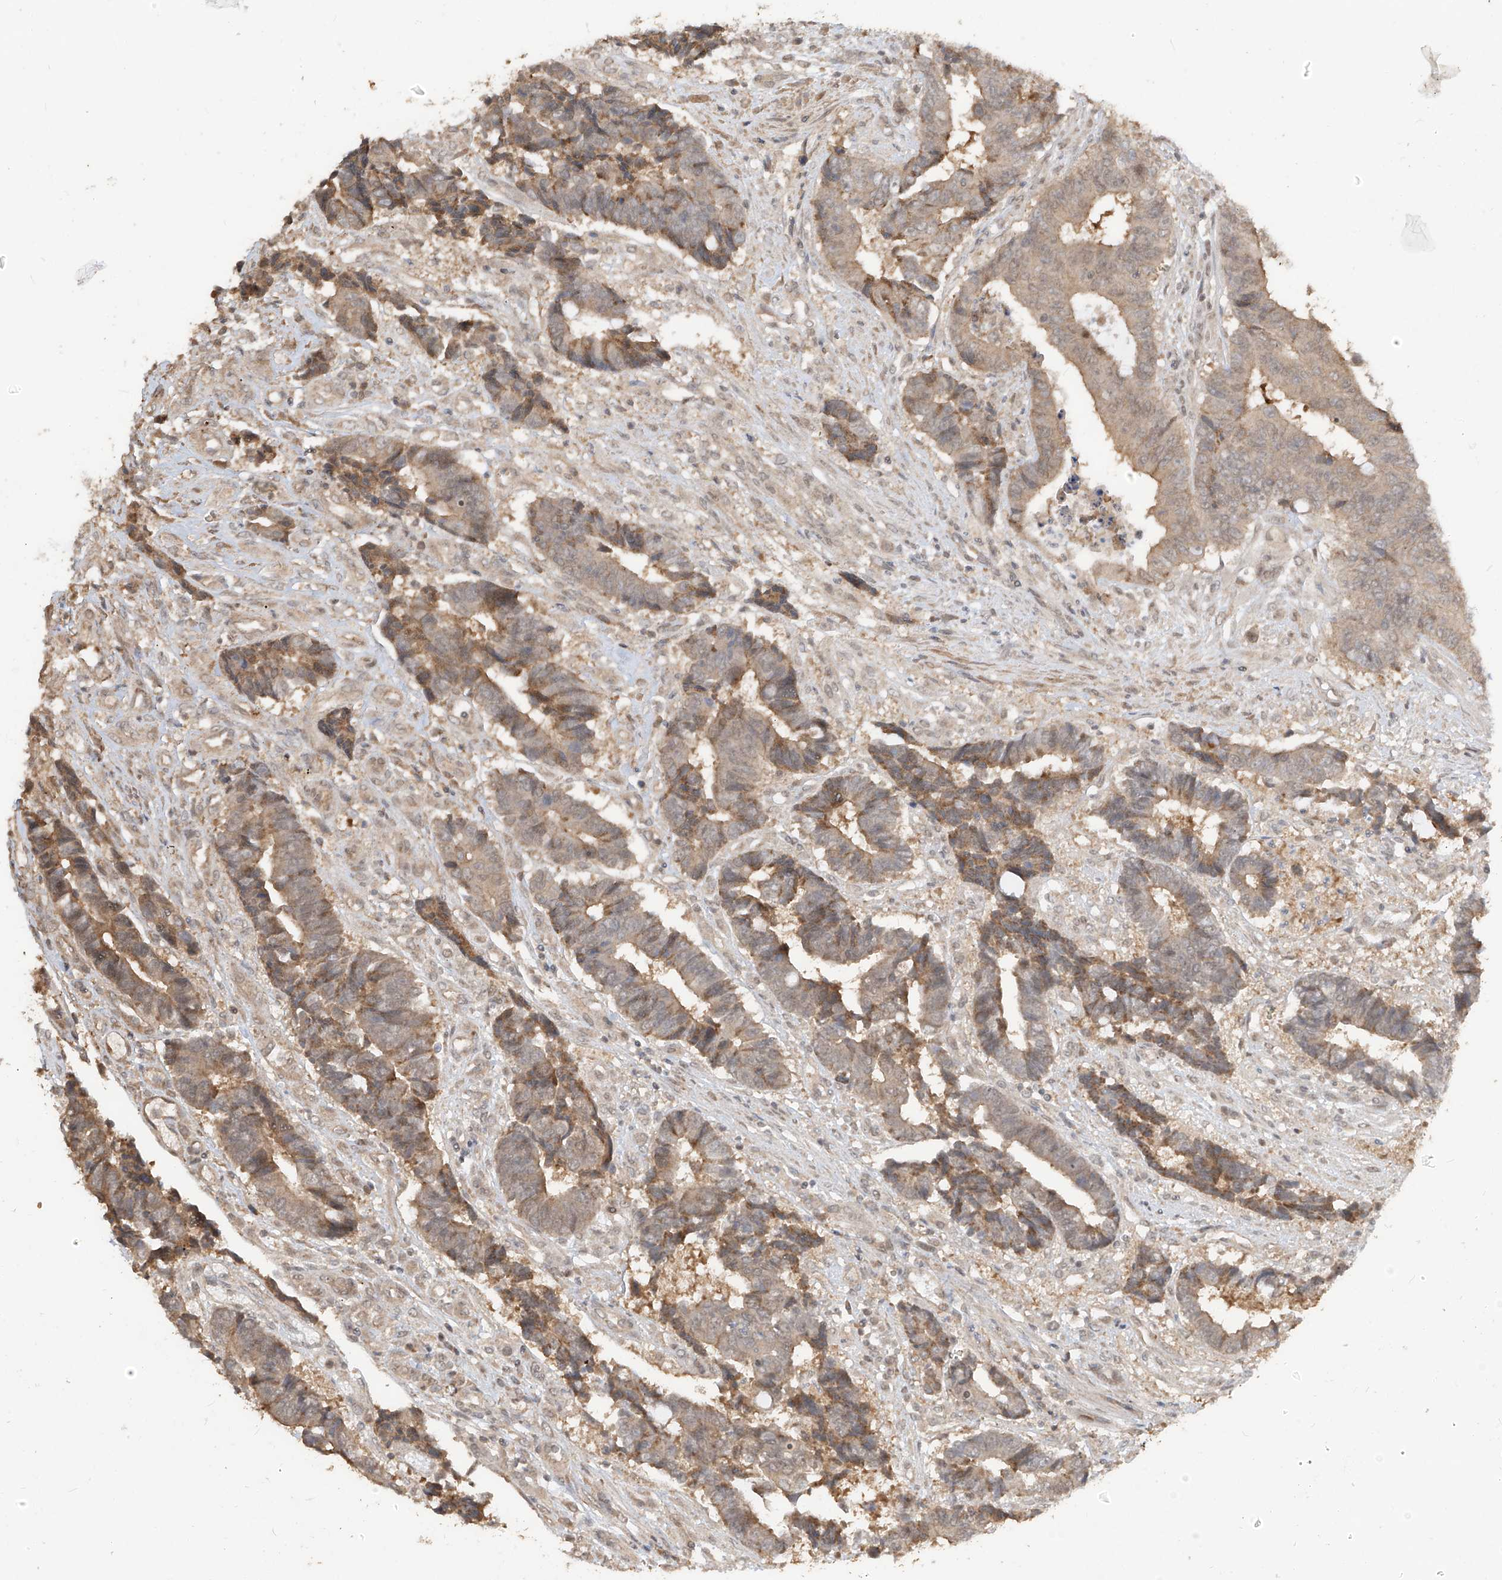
{"staining": {"intensity": "moderate", "quantity": "25%-75%", "location": "cytoplasmic/membranous"}, "tissue": "colorectal cancer", "cell_type": "Tumor cells", "image_type": "cancer", "snomed": [{"axis": "morphology", "description": "Adenocarcinoma, NOS"}, {"axis": "topography", "description": "Rectum"}], "caption": "Brown immunohistochemical staining in colorectal cancer (adenocarcinoma) reveals moderate cytoplasmic/membranous expression in about 25%-75% of tumor cells.", "gene": "COLGALT2", "patient": {"sex": "male", "age": 84}}